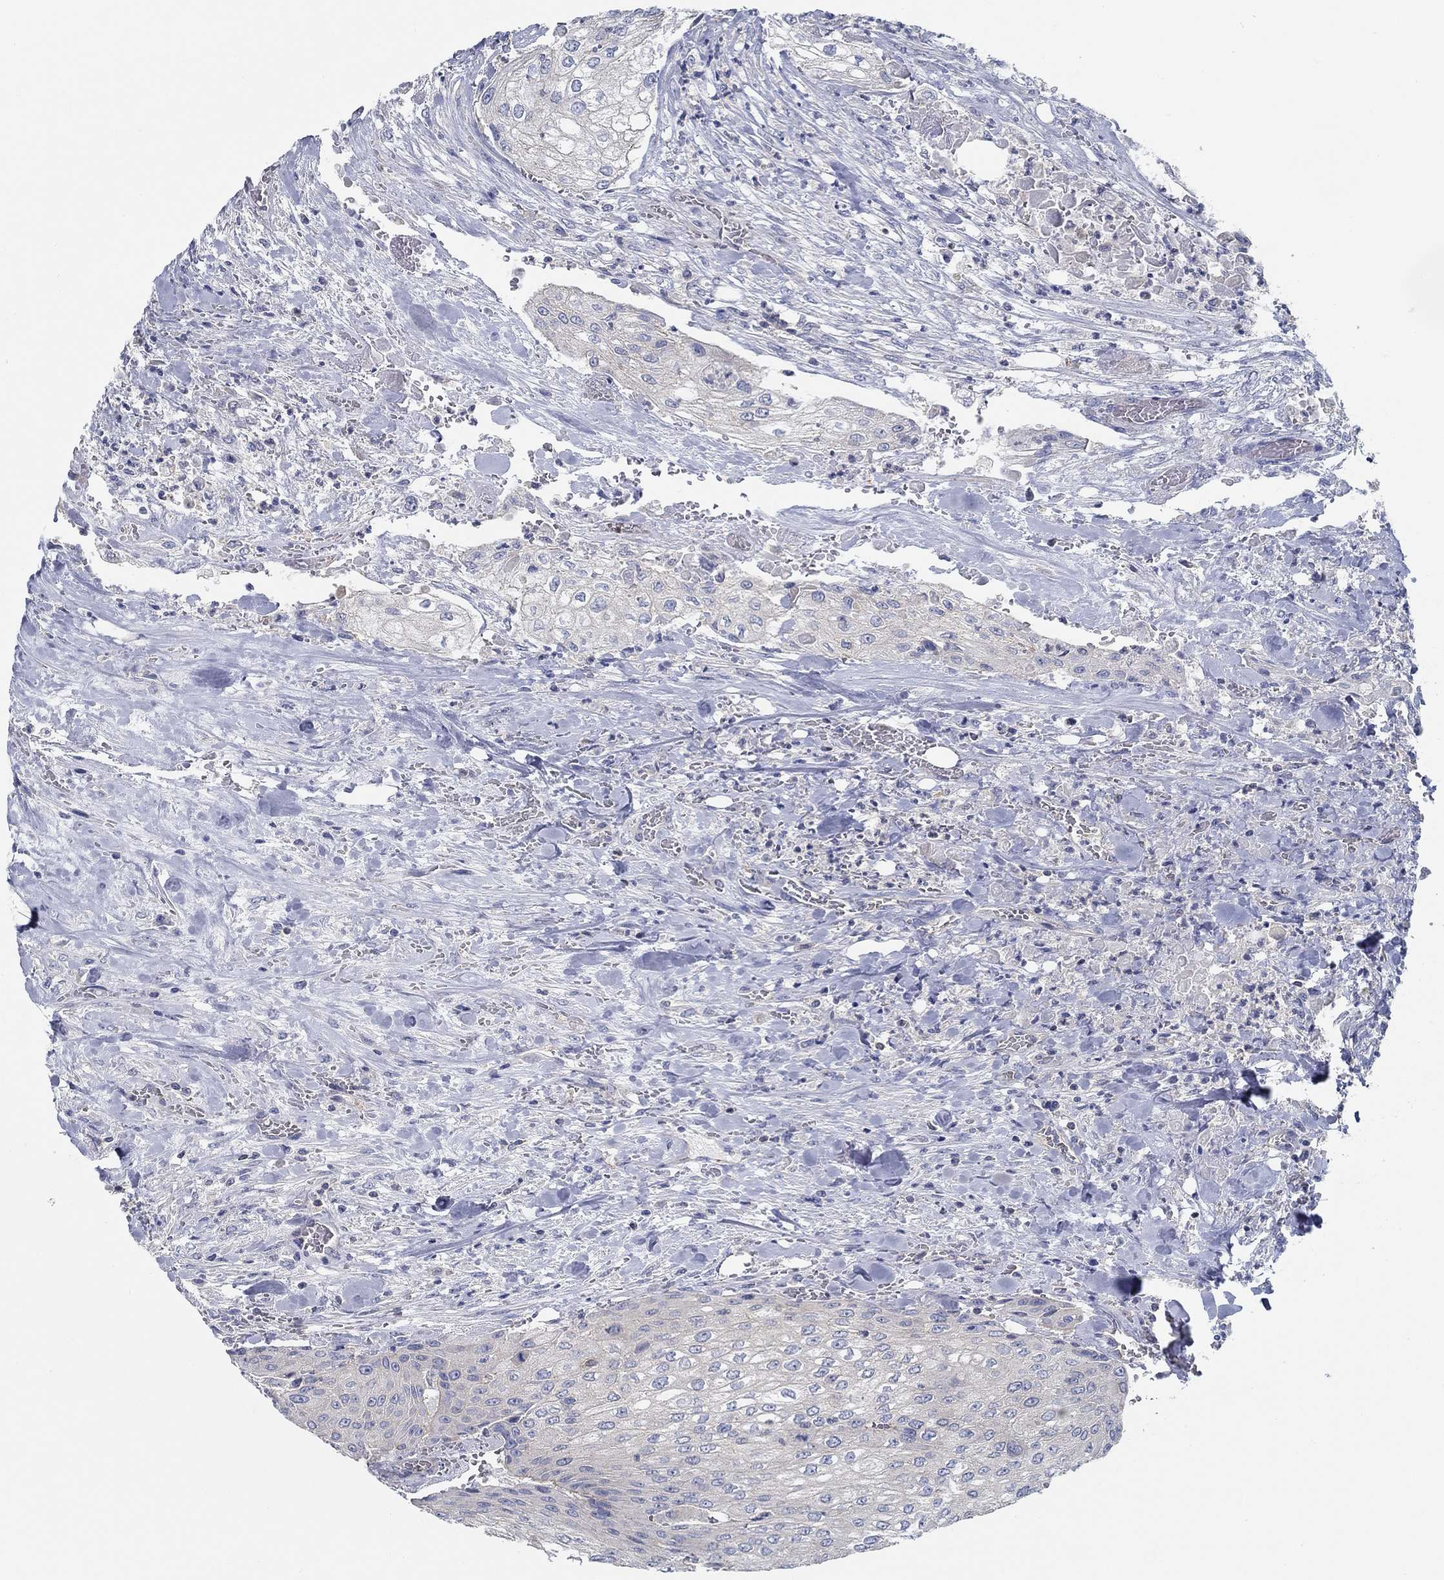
{"staining": {"intensity": "negative", "quantity": "none", "location": "none"}, "tissue": "urothelial cancer", "cell_type": "Tumor cells", "image_type": "cancer", "snomed": [{"axis": "morphology", "description": "Urothelial carcinoma, High grade"}, {"axis": "topography", "description": "Urinary bladder"}], "caption": "A micrograph of high-grade urothelial carcinoma stained for a protein reveals no brown staining in tumor cells.", "gene": "BBOF1", "patient": {"sex": "male", "age": 62}}